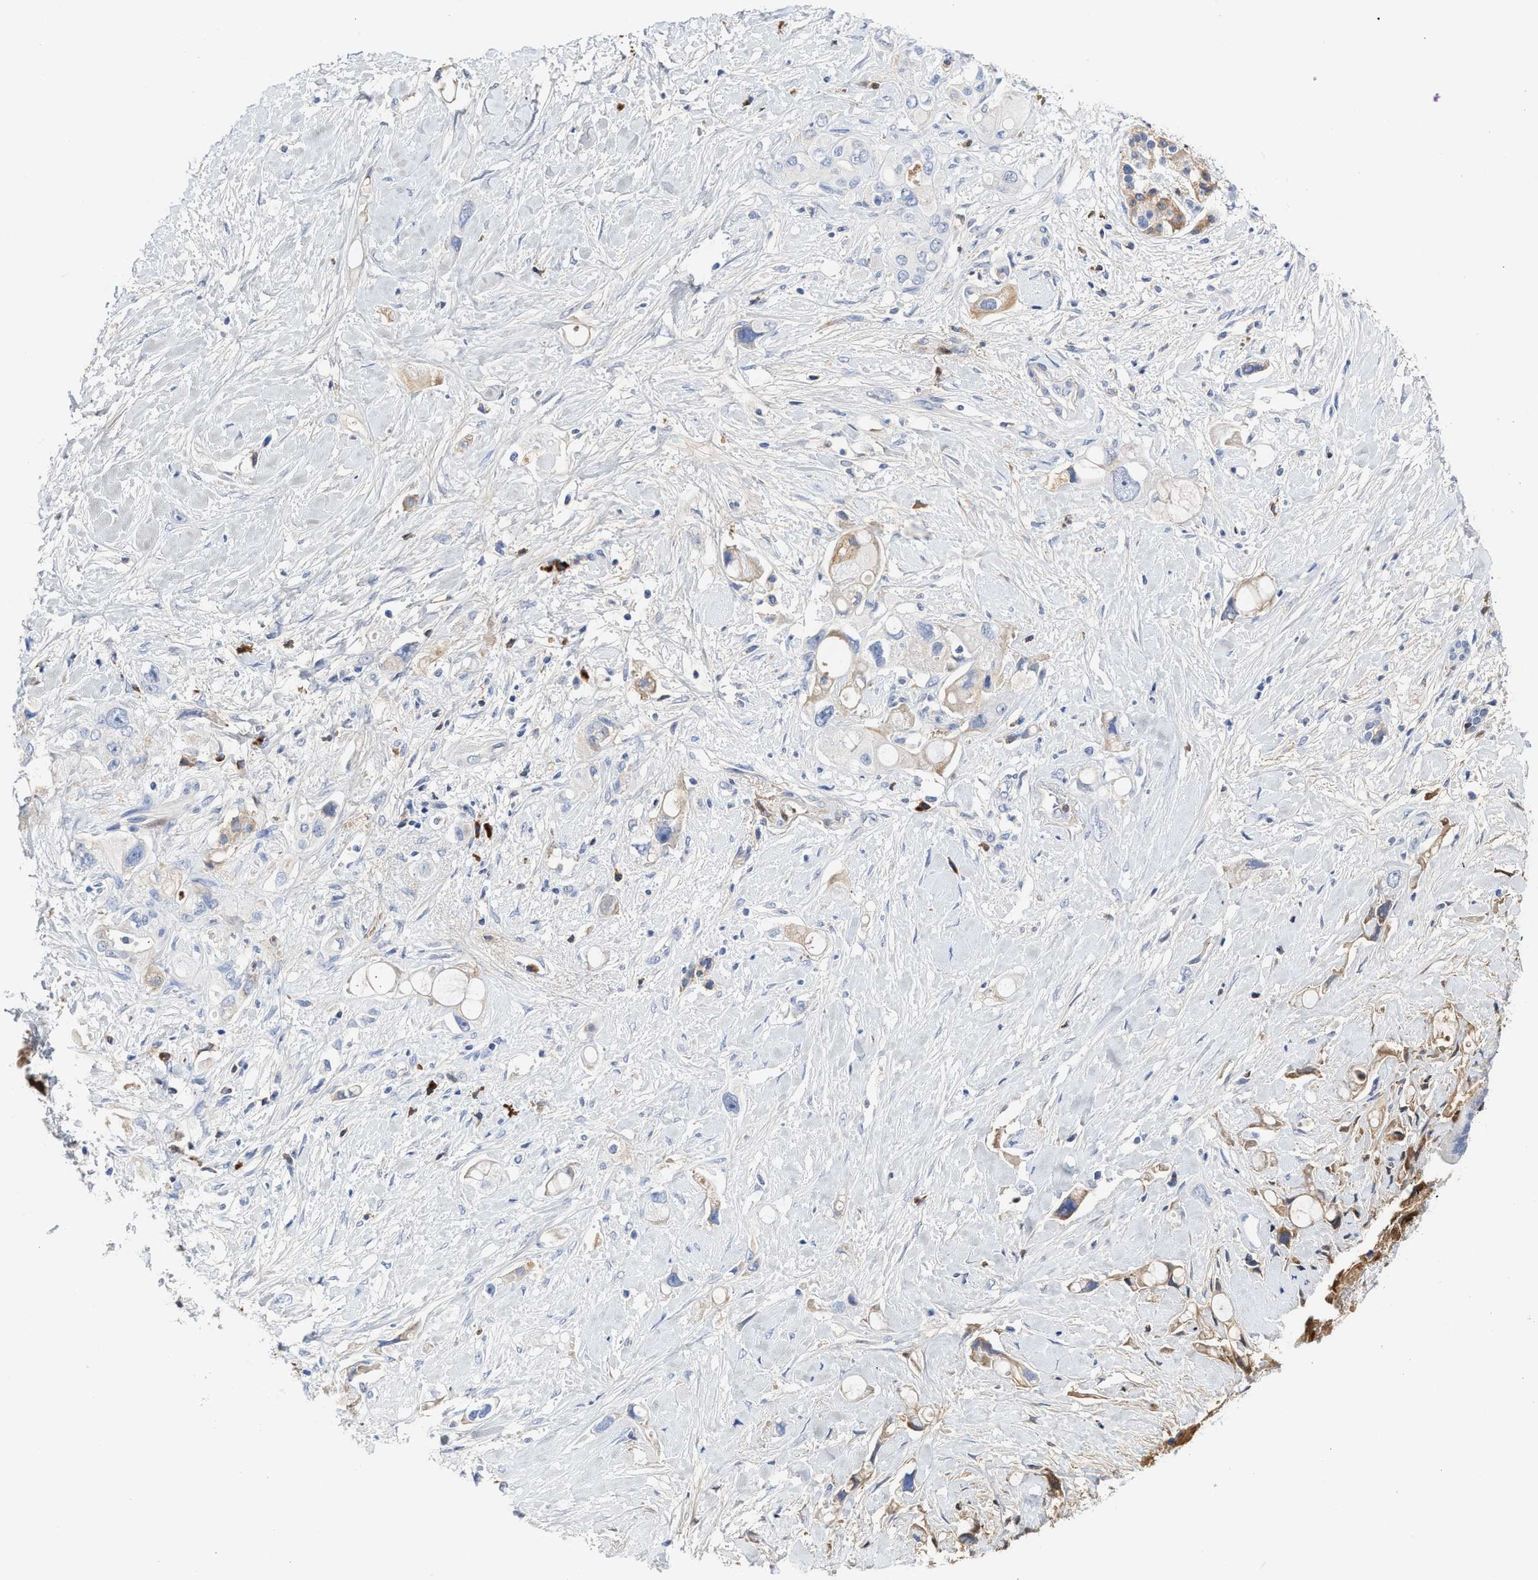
{"staining": {"intensity": "negative", "quantity": "none", "location": "none"}, "tissue": "pancreatic cancer", "cell_type": "Tumor cells", "image_type": "cancer", "snomed": [{"axis": "morphology", "description": "Adenocarcinoma, NOS"}, {"axis": "topography", "description": "Pancreas"}], "caption": "Tumor cells are negative for protein expression in human pancreatic cancer (adenocarcinoma). The staining was performed using DAB to visualize the protein expression in brown, while the nuclei were stained in blue with hematoxylin (Magnification: 20x).", "gene": "C2", "patient": {"sex": "female", "age": 56}}